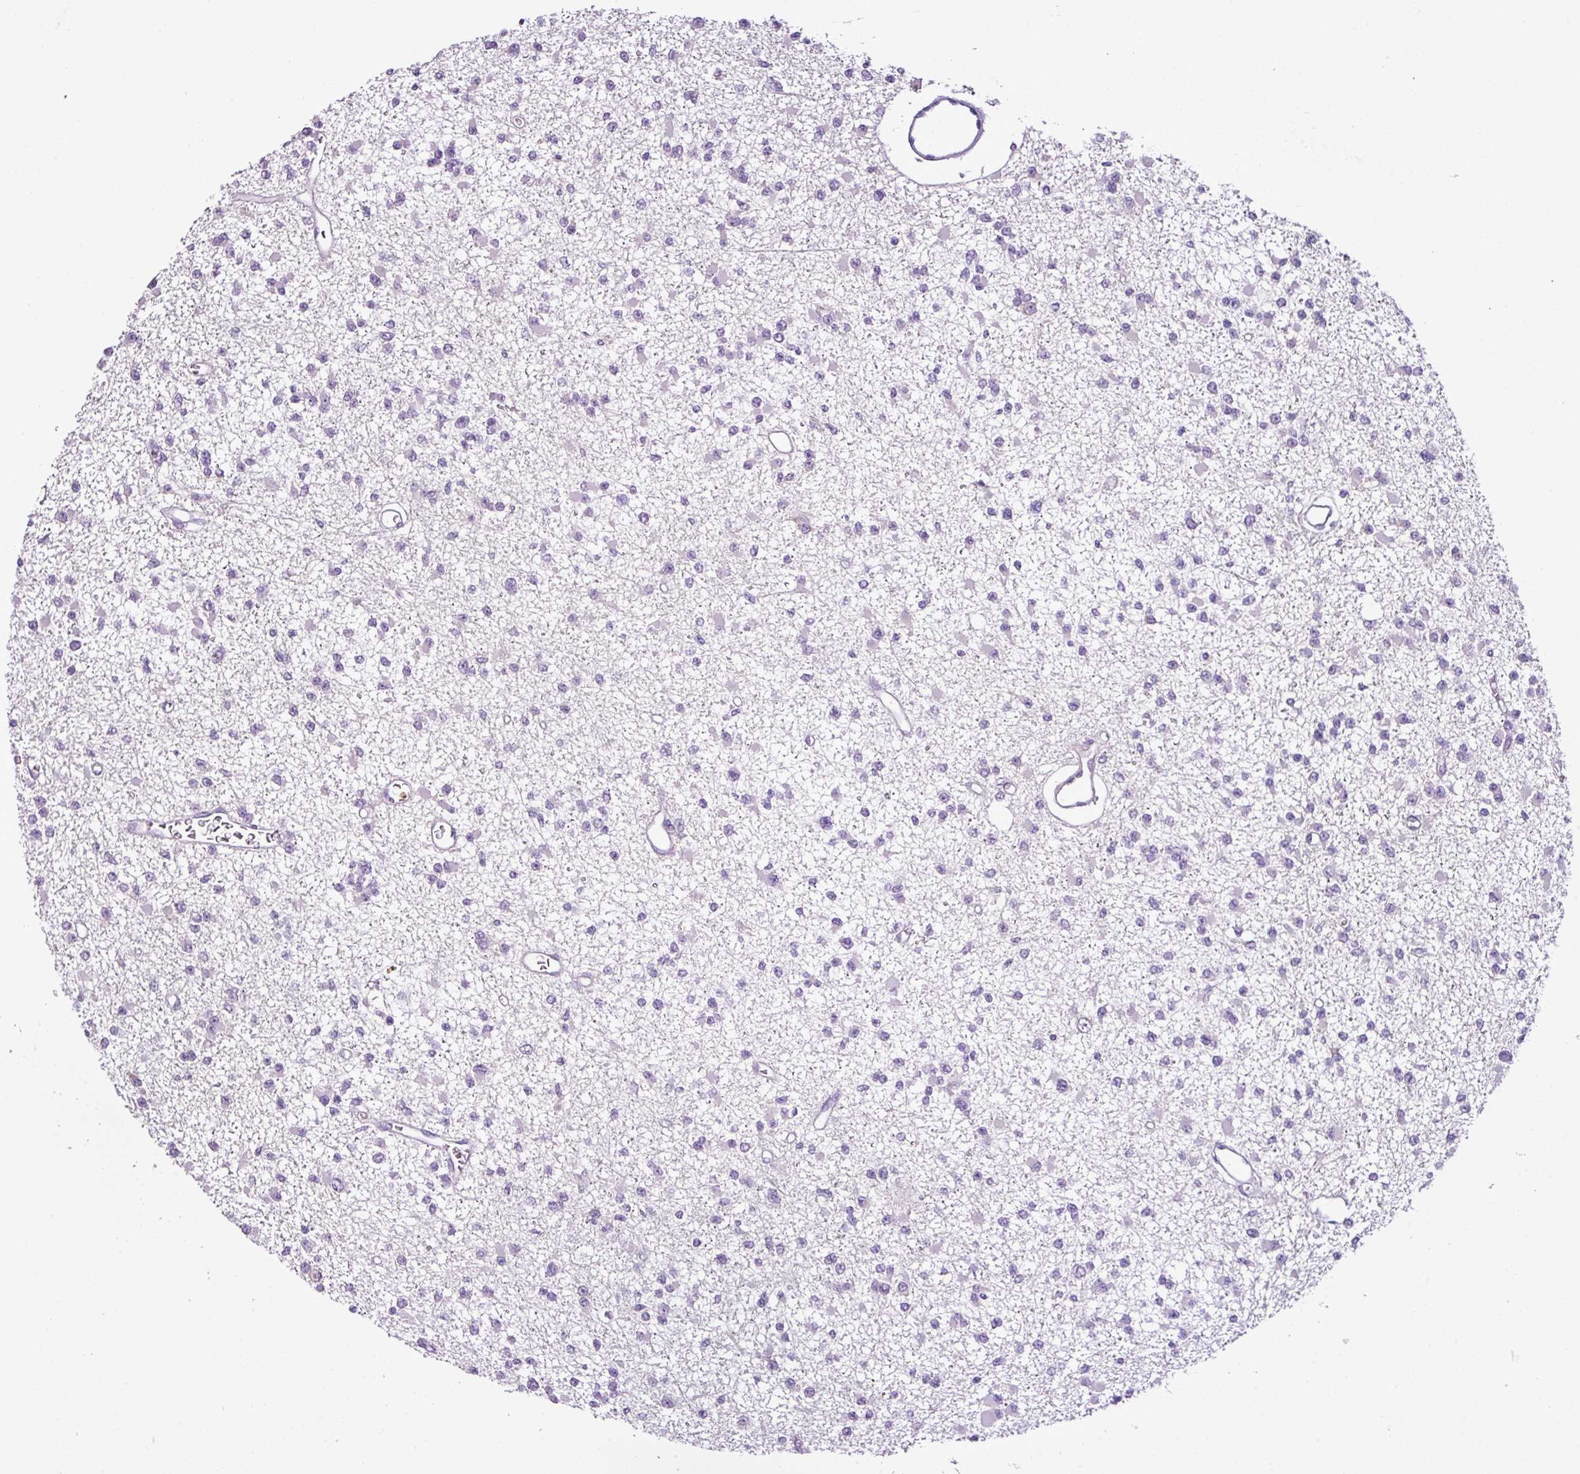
{"staining": {"intensity": "negative", "quantity": "none", "location": "none"}, "tissue": "glioma", "cell_type": "Tumor cells", "image_type": "cancer", "snomed": [{"axis": "morphology", "description": "Glioma, malignant, Low grade"}, {"axis": "topography", "description": "Brain"}], "caption": "Human glioma stained for a protein using immunohistochemistry displays no expression in tumor cells.", "gene": "HTR3E", "patient": {"sex": "female", "age": 22}}